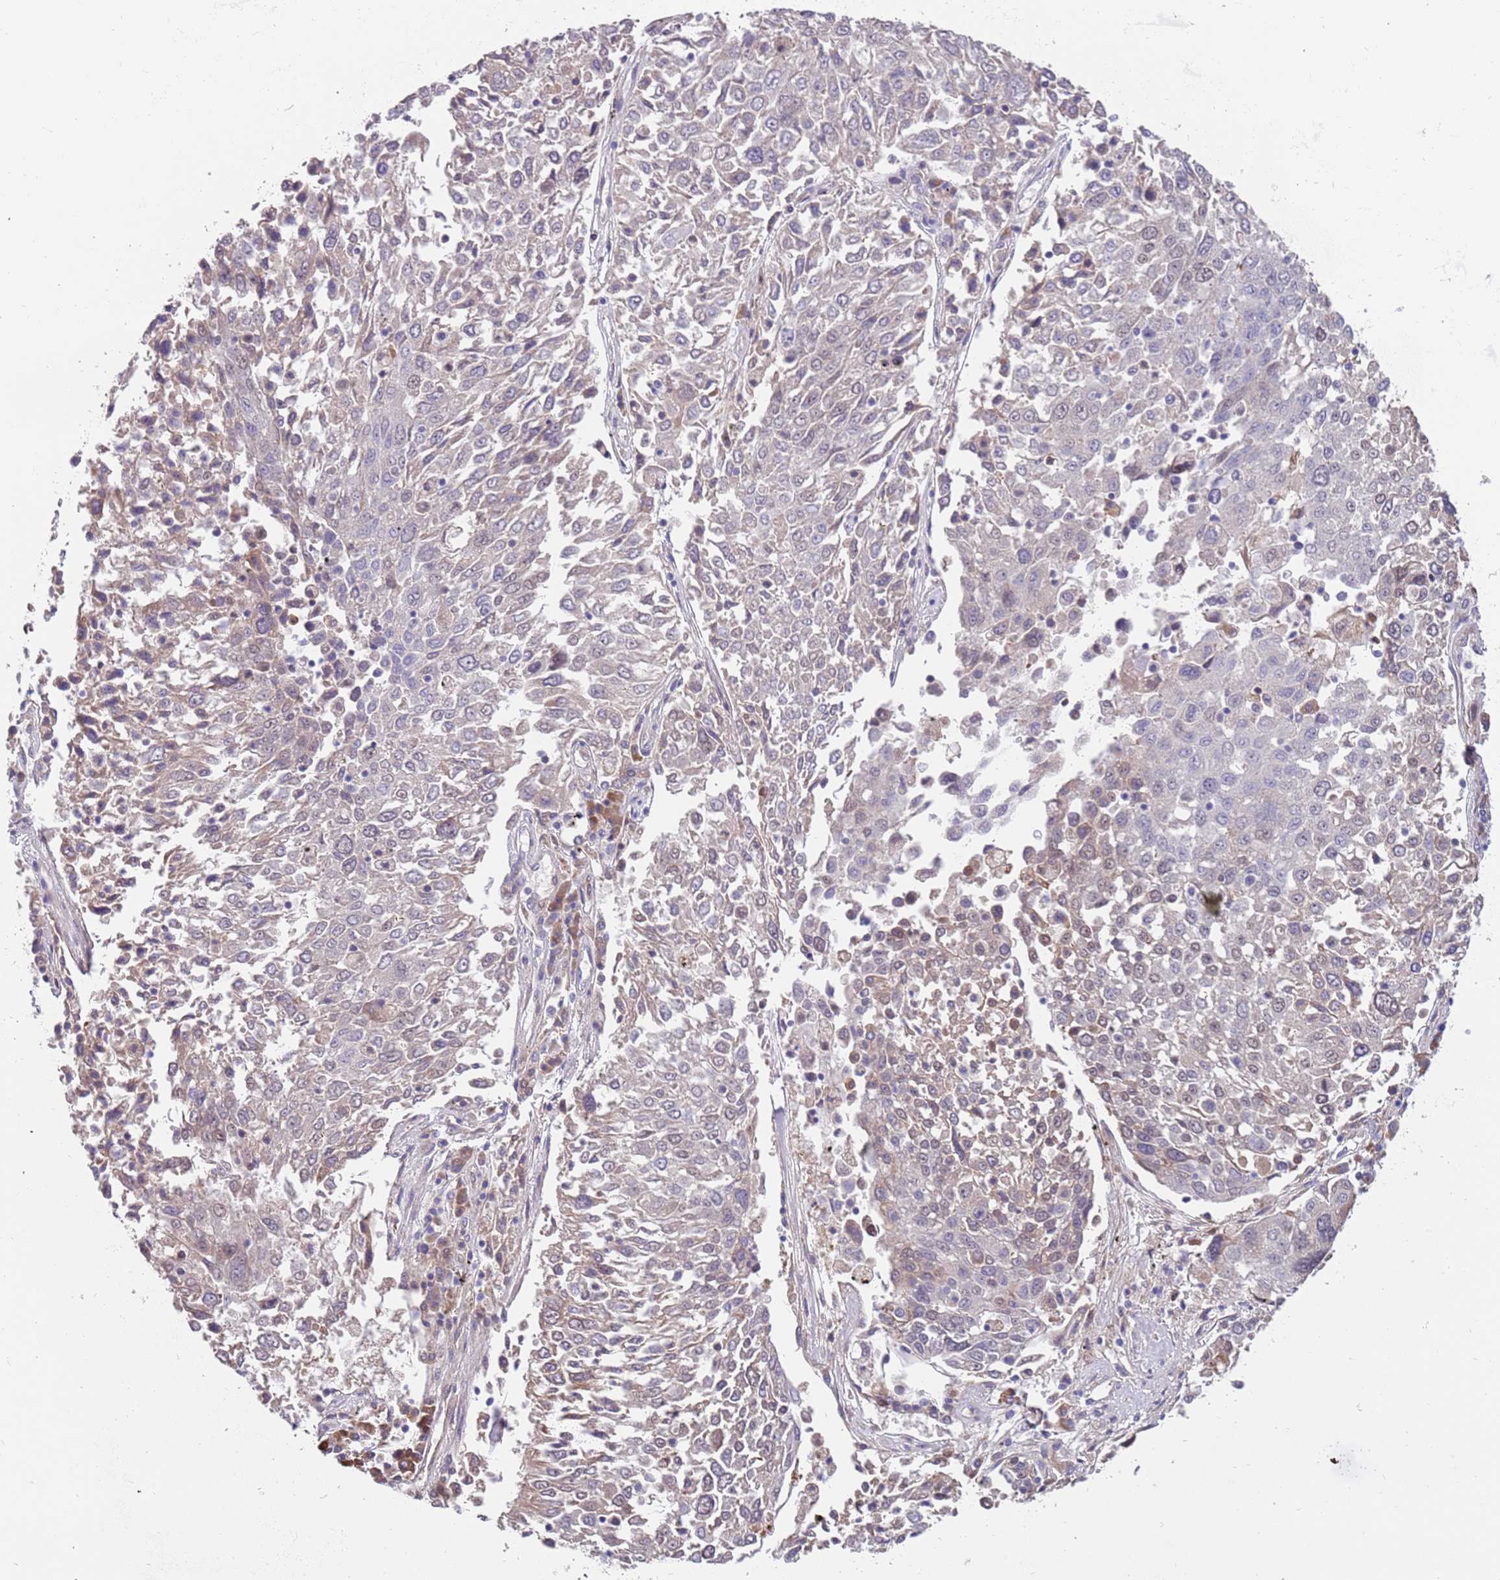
{"staining": {"intensity": "weak", "quantity": "<25%", "location": "nuclear"}, "tissue": "lung cancer", "cell_type": "Tumor cells", "image_type": "cancer", "snomed": [{"axis": "morphology", "description": "Squamous cell carcinoma, NOS"}, {"axis": "topography", "description": "Lung"}], "caption": "An IHC micrograph of squamous cell carcinoma (lung) is shown. There is no staining in tumor cells of squamous cell carcinoma (lung). Nuclei are stained in blue.", "gene": "ZNF746", "patient": {"sex": "male", "age": 65}}